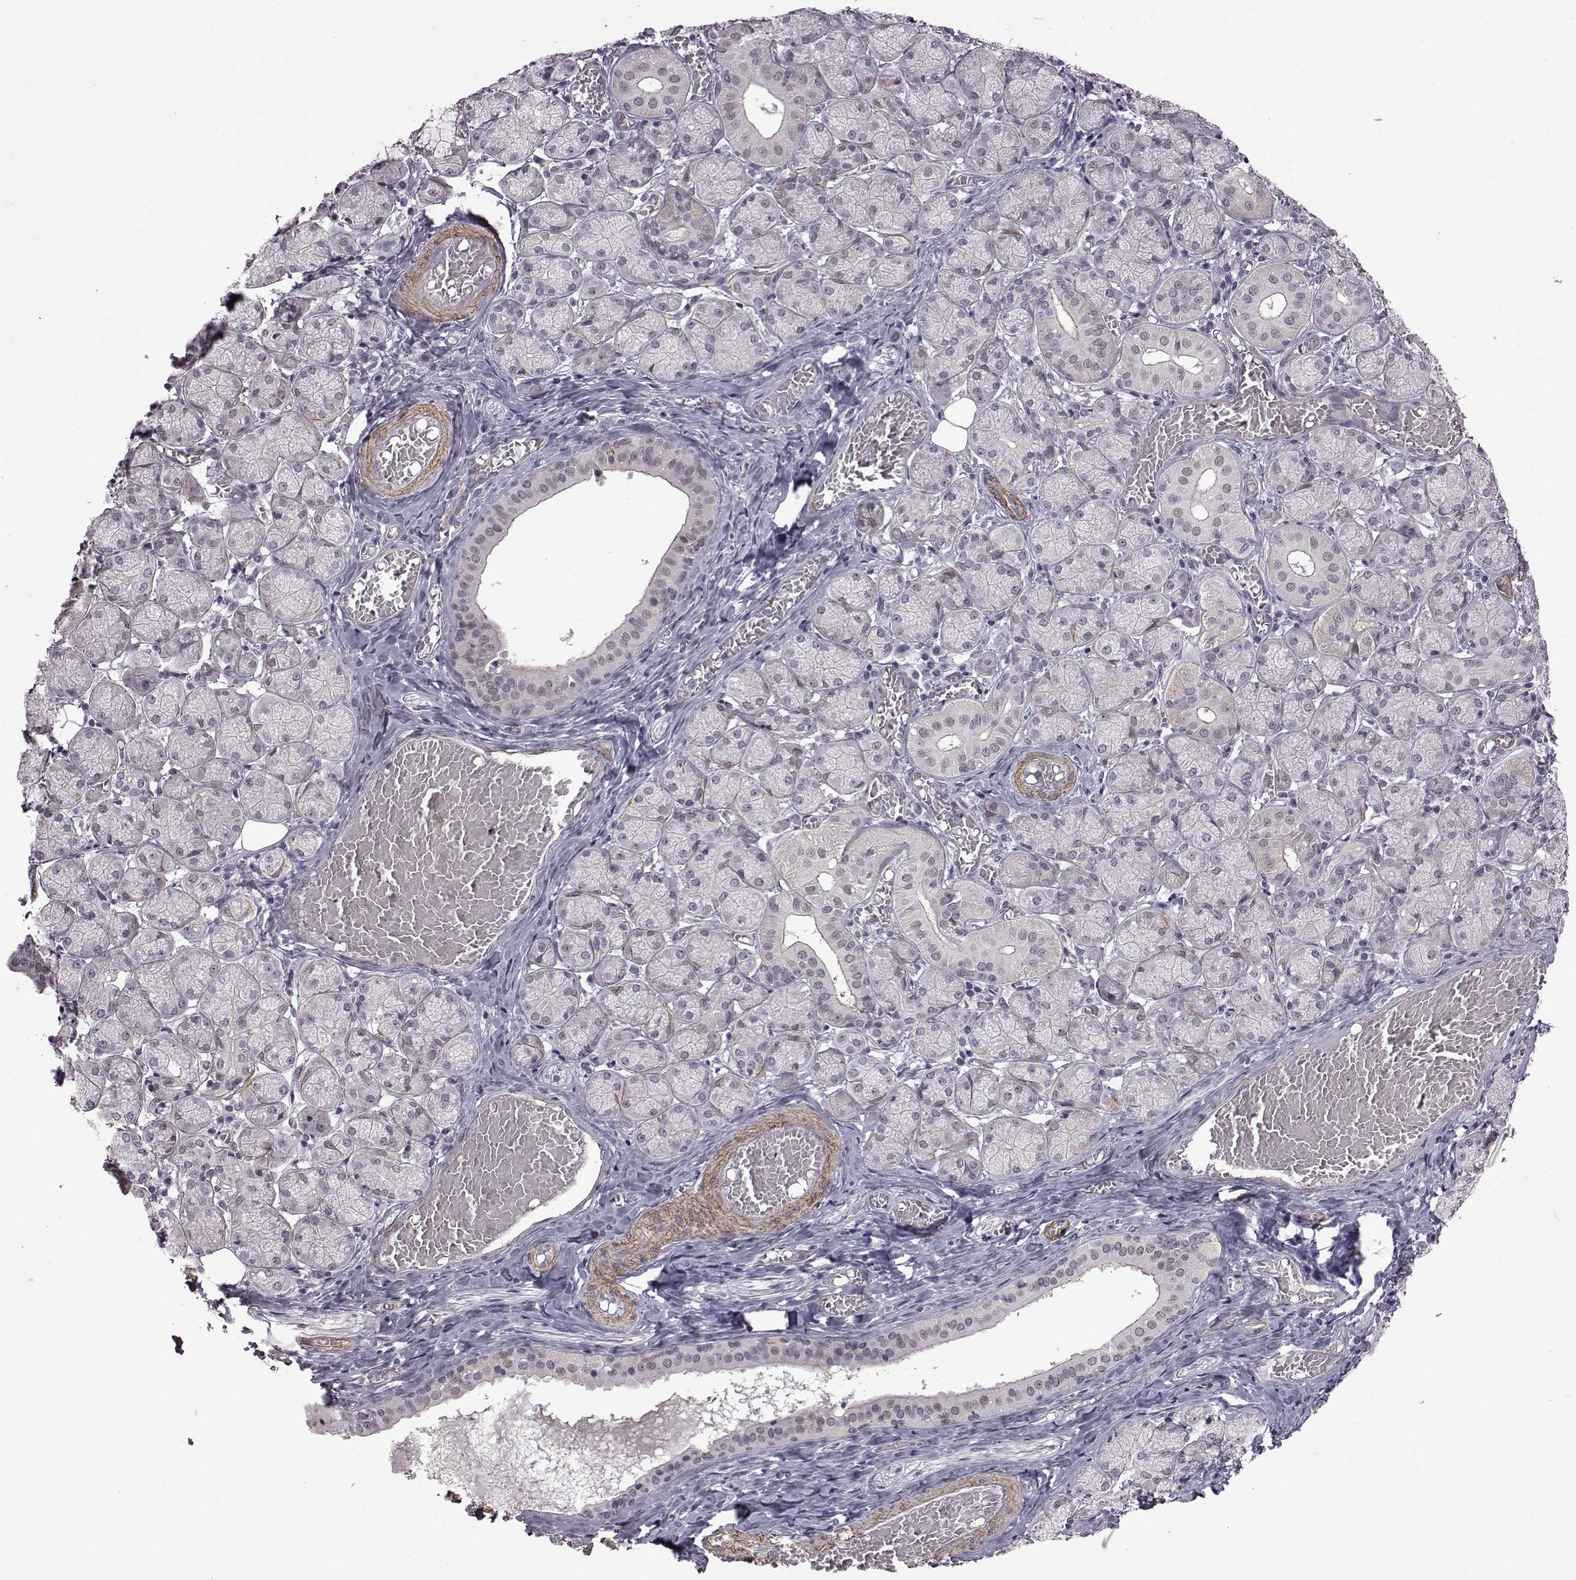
{"staining": {"intensity": "negative", "quantity": "none", "location": "none"}, "tissue": "salivary gland", "cell_type": "Glandular cells", "image_type": "normal", "snomed": [{"axis": "morphology", "description": "Normal tissue, NOS"}, {"axis": "topography", "description": "Salivary gland"}, {"axis": "topography", "description": "Peripheral nerve tissue"}], "caption": "Glandular cells show no significant expression in benign salivary gland.", "gene": "SYNPO2", "patient": {"sex": "female", "age": 24}}